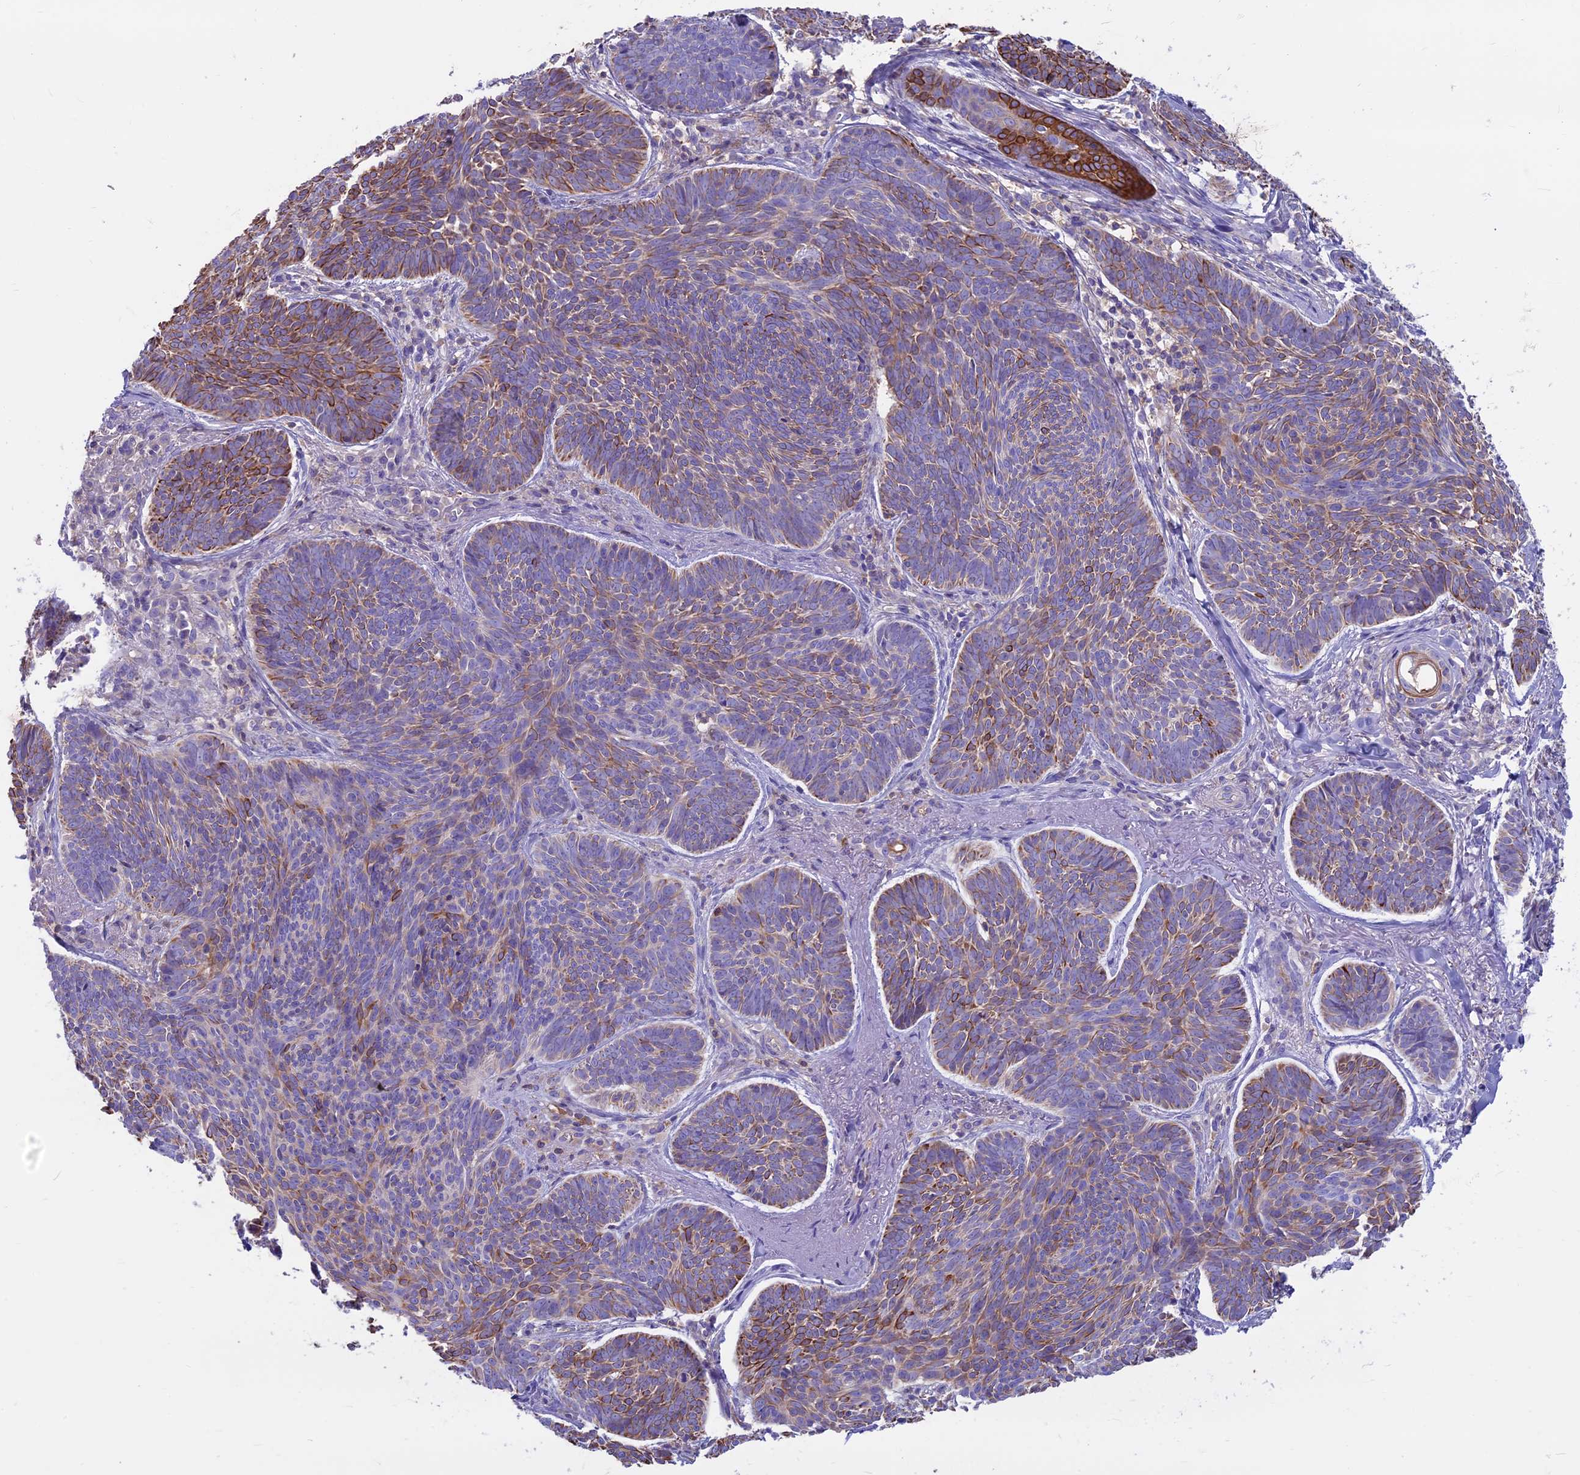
{"staining": {"intensity": "strong", "quantity": "25%-75%", "location": "cytoplasmic/membranous"}, "tissue": "skin cancer", "cell_type": "Tumor cells", "image_type": "cancer", "snomed": [{"axis": "morphology", "description": "Basal cell carcinoma"}, {"axis": "topography", "description": "Skin"}], "caption": "Tumor cells exhibit strong cytoplasmic/membranous staining in approximately 25%-75% of cells in skin cancer. Nuclei are stained in blue.", "gene": "CDAN1", "patient": {"sex": "female", "age": 74}}